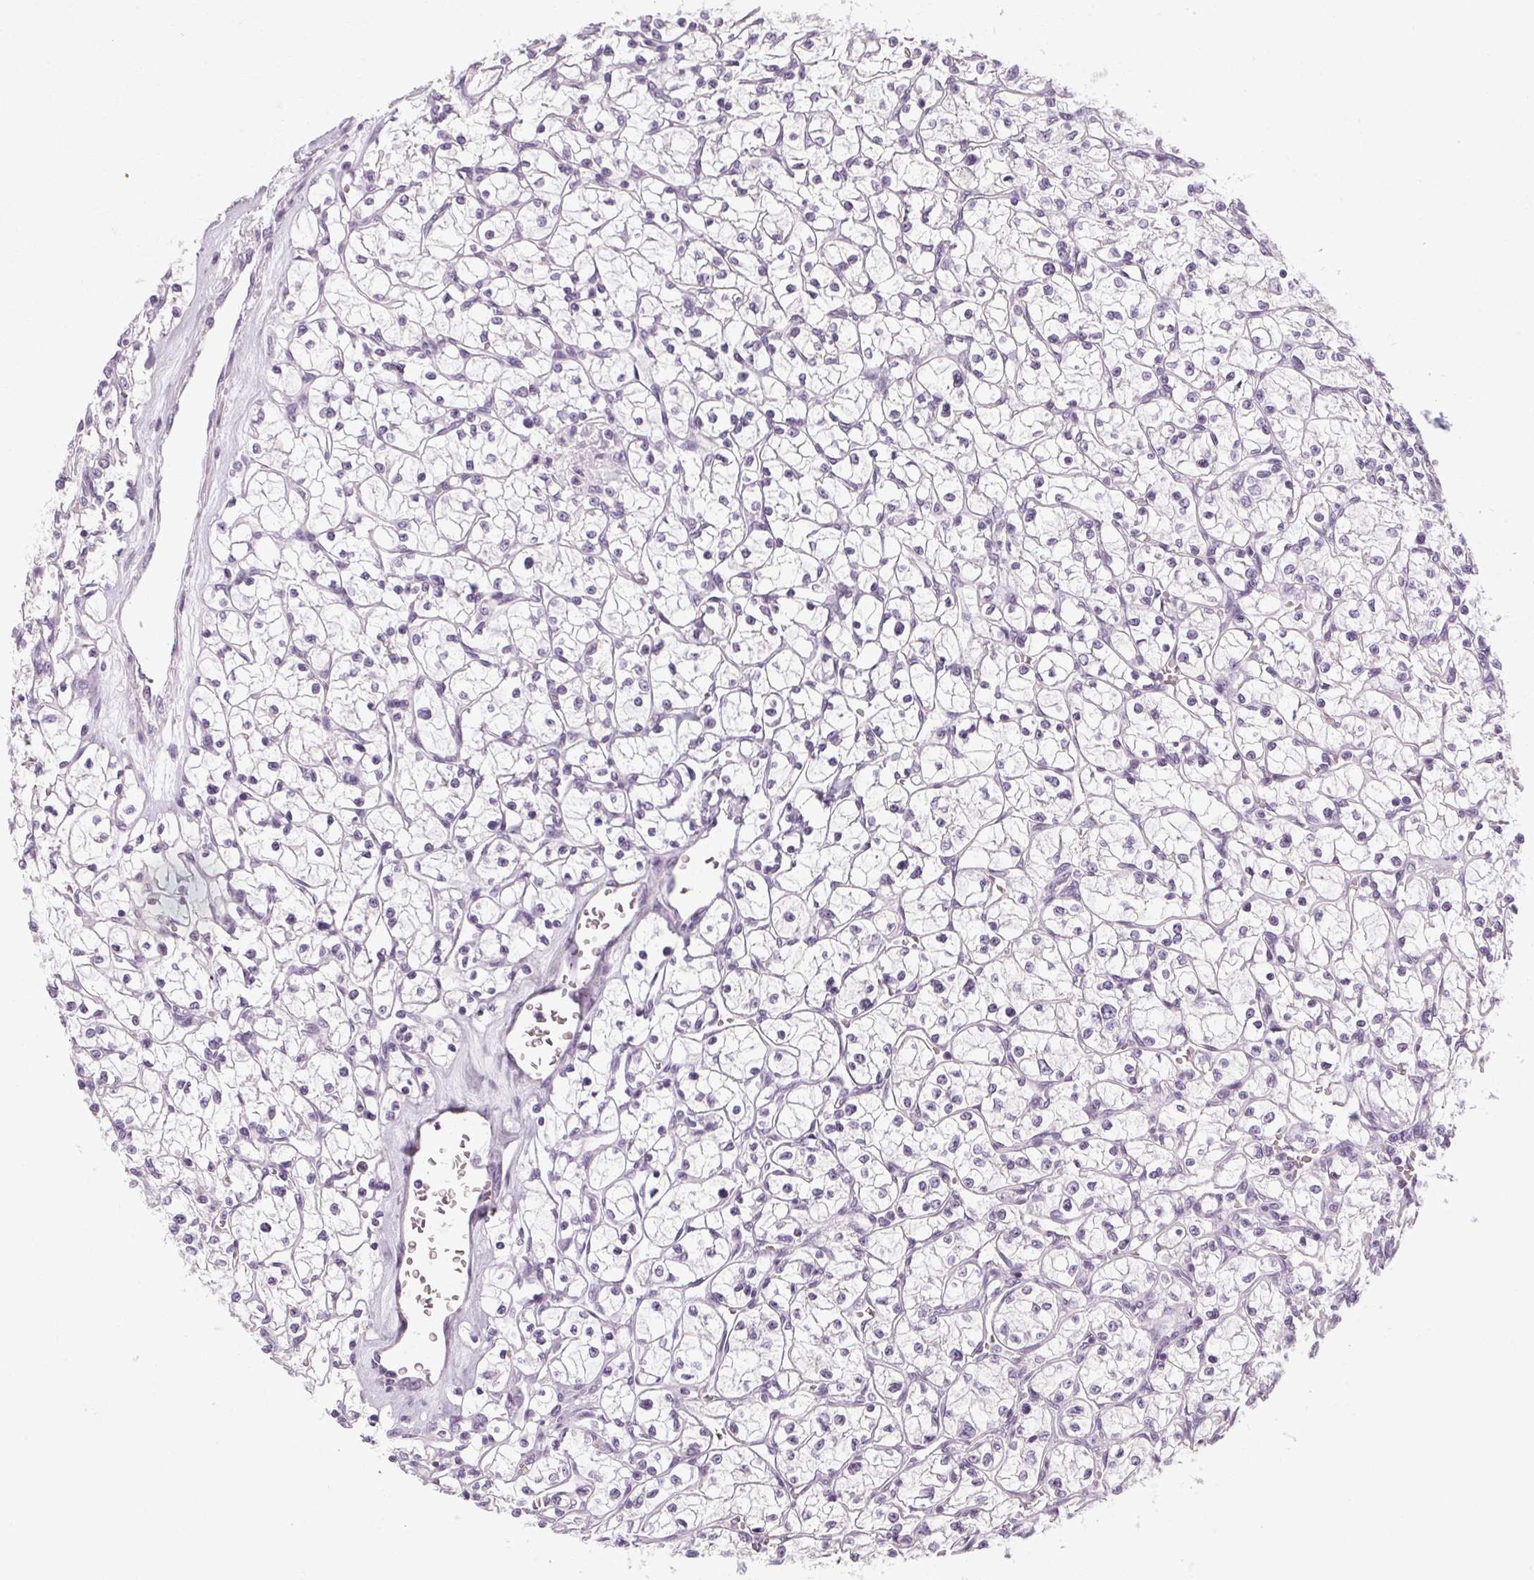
{"staining": {"intensity": "negative", "quantity": "none", "location": "none"}, "tissue": "renal cancer", "cell_type": "Tumor cells", "image_type": "cancer", "snomed": [{"axis": "morphology", "description": "Adenocarcinoma, NOS"}, {"axis": "topography", "description": "Kidney"}], "caption": "DAB immunohistochemical staining of human renal adenocarcinoma exhibits no significant expression in tumor cells.", "gene": "POMC", "patient": {"sex": "female", "age": 64}}